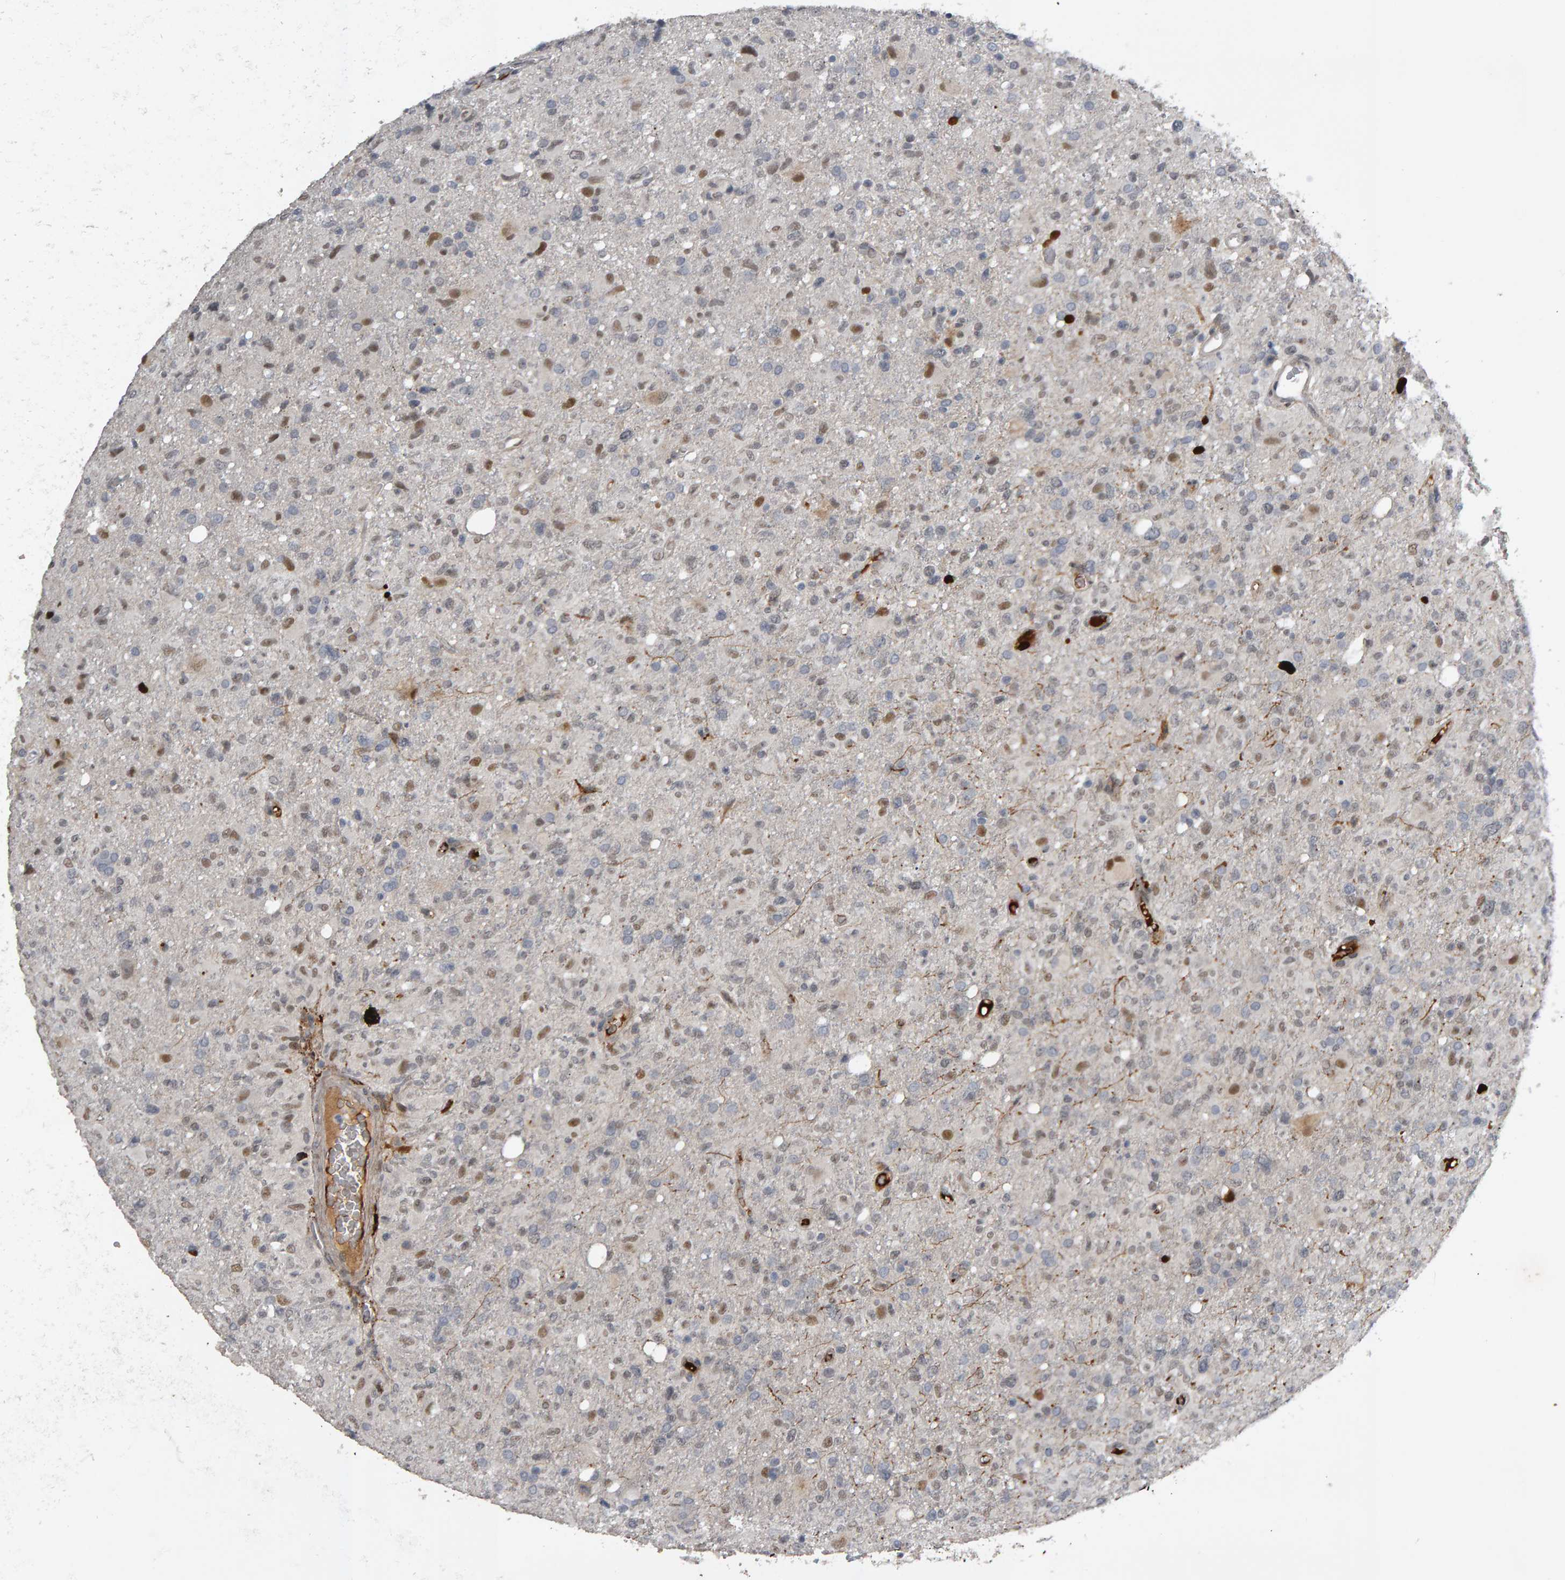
{"staining": {"intensity": "weak", "quantity": "25%-75%", "location": "nuclear"}, "tissue": "glioma", "cell_type": "Tumor cells", "image_type": "cancer", "snomed": [{"axis": "morphology", "description": "Glioma, malignant, High grade"}, {"axis": "topography", "description": "Brain"}], "caption": "Human glioma stained with a protein marker shows weak staining in tumor cells.", "gene": "IPO8", "patient": {"sex": "female", "age": 57}}